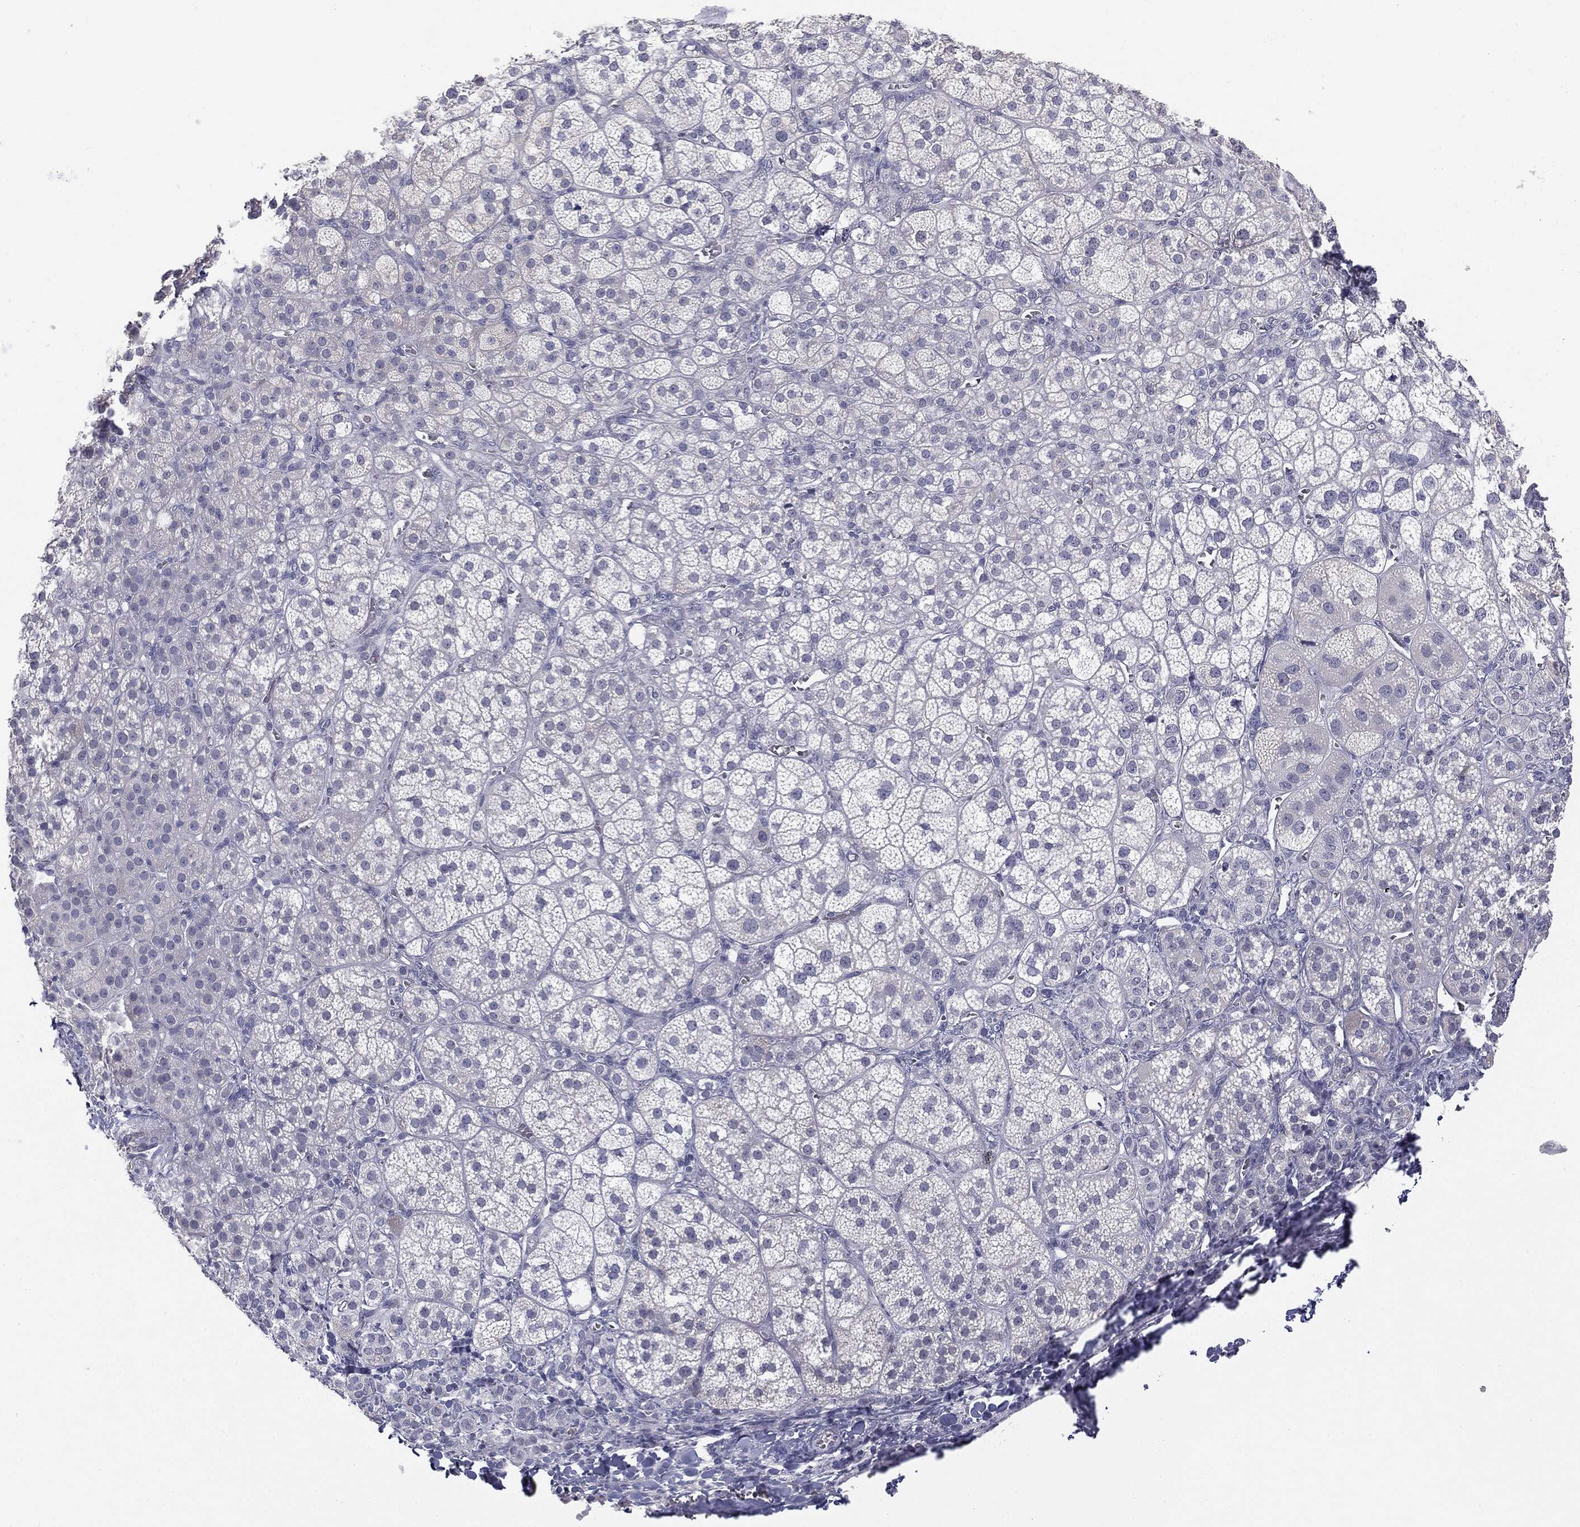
{"staining": {"intensity": "negative", "quantity": "none", "location": "none"}, "tissue": "adrenal gland", "cell_type": "Glandular cells", "image_type": "normal", "snomed": [{"axis": "morphology", "description": "Normal tissue, NOS"}, {"axis": "topography", "description": "Adrenal gland"}], "caption": "This is an immunohistochemistry image of unremarkable human adrenal gland. There is no staining in glandular cells.", "gene": "MUC1", "patient": {"sex": "female", "age": 60}}